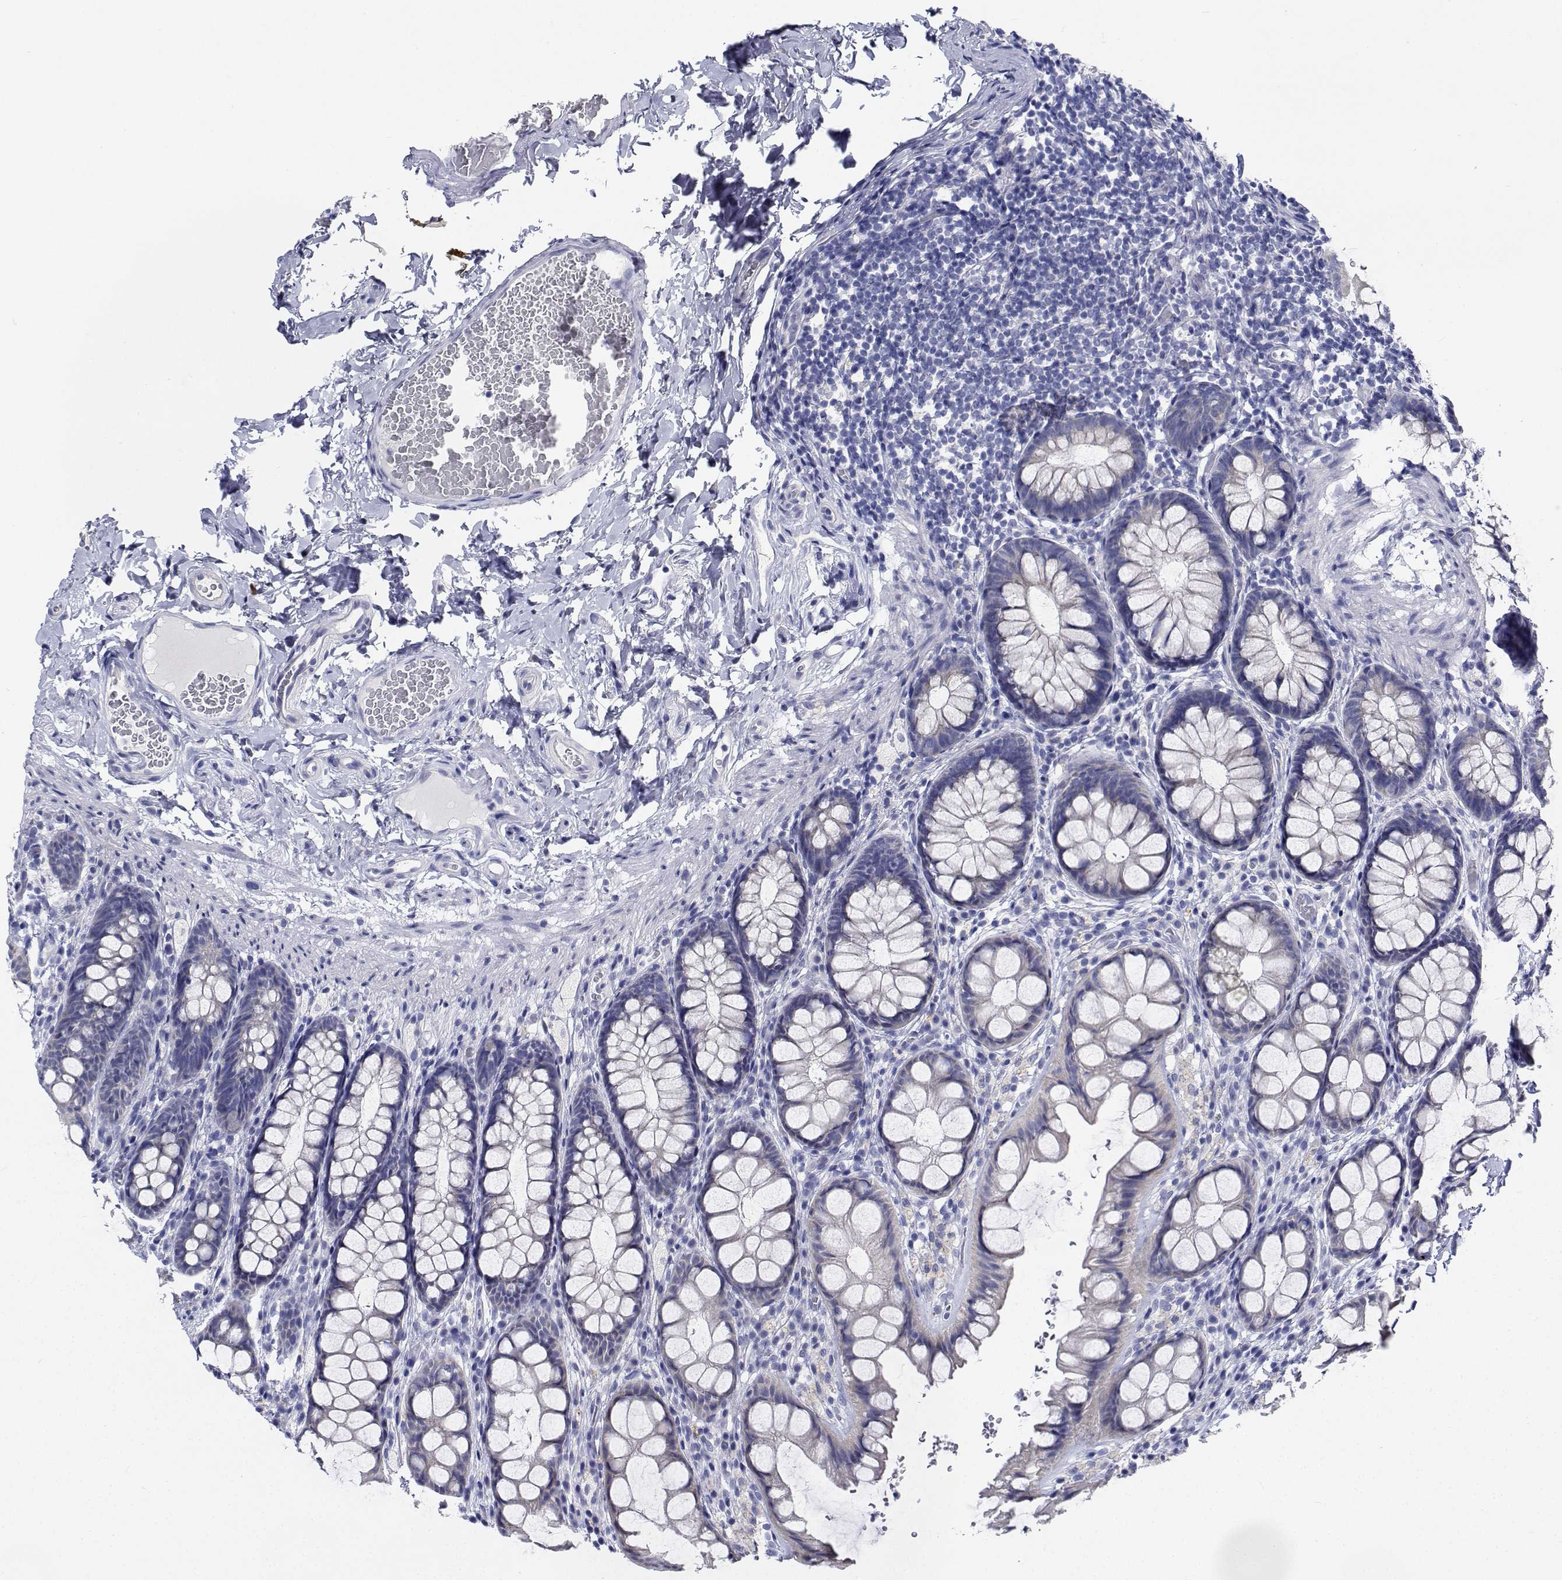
{"staining": {"intensity": "negative", "quantity": "none", "location": "none"}, "tissue": "colon", "cell_type": "Endothelial cells", "image_type": "normal", "snomed": [{"axis": "morphology", "description": "Normal tissue, NOS"}, {"axis": "topography", "description": "Colon"}], "caption": "Protein analysis of benign colon reveals no significant staining in endothelial cells. The staining is performed using DAB (3,3'-diaminobenzidine) brown chromogen with nuclei counter-stained in using hematoxylin.", "gene": "CDHR3", "patient": {"sex": "male", "age": 47}}